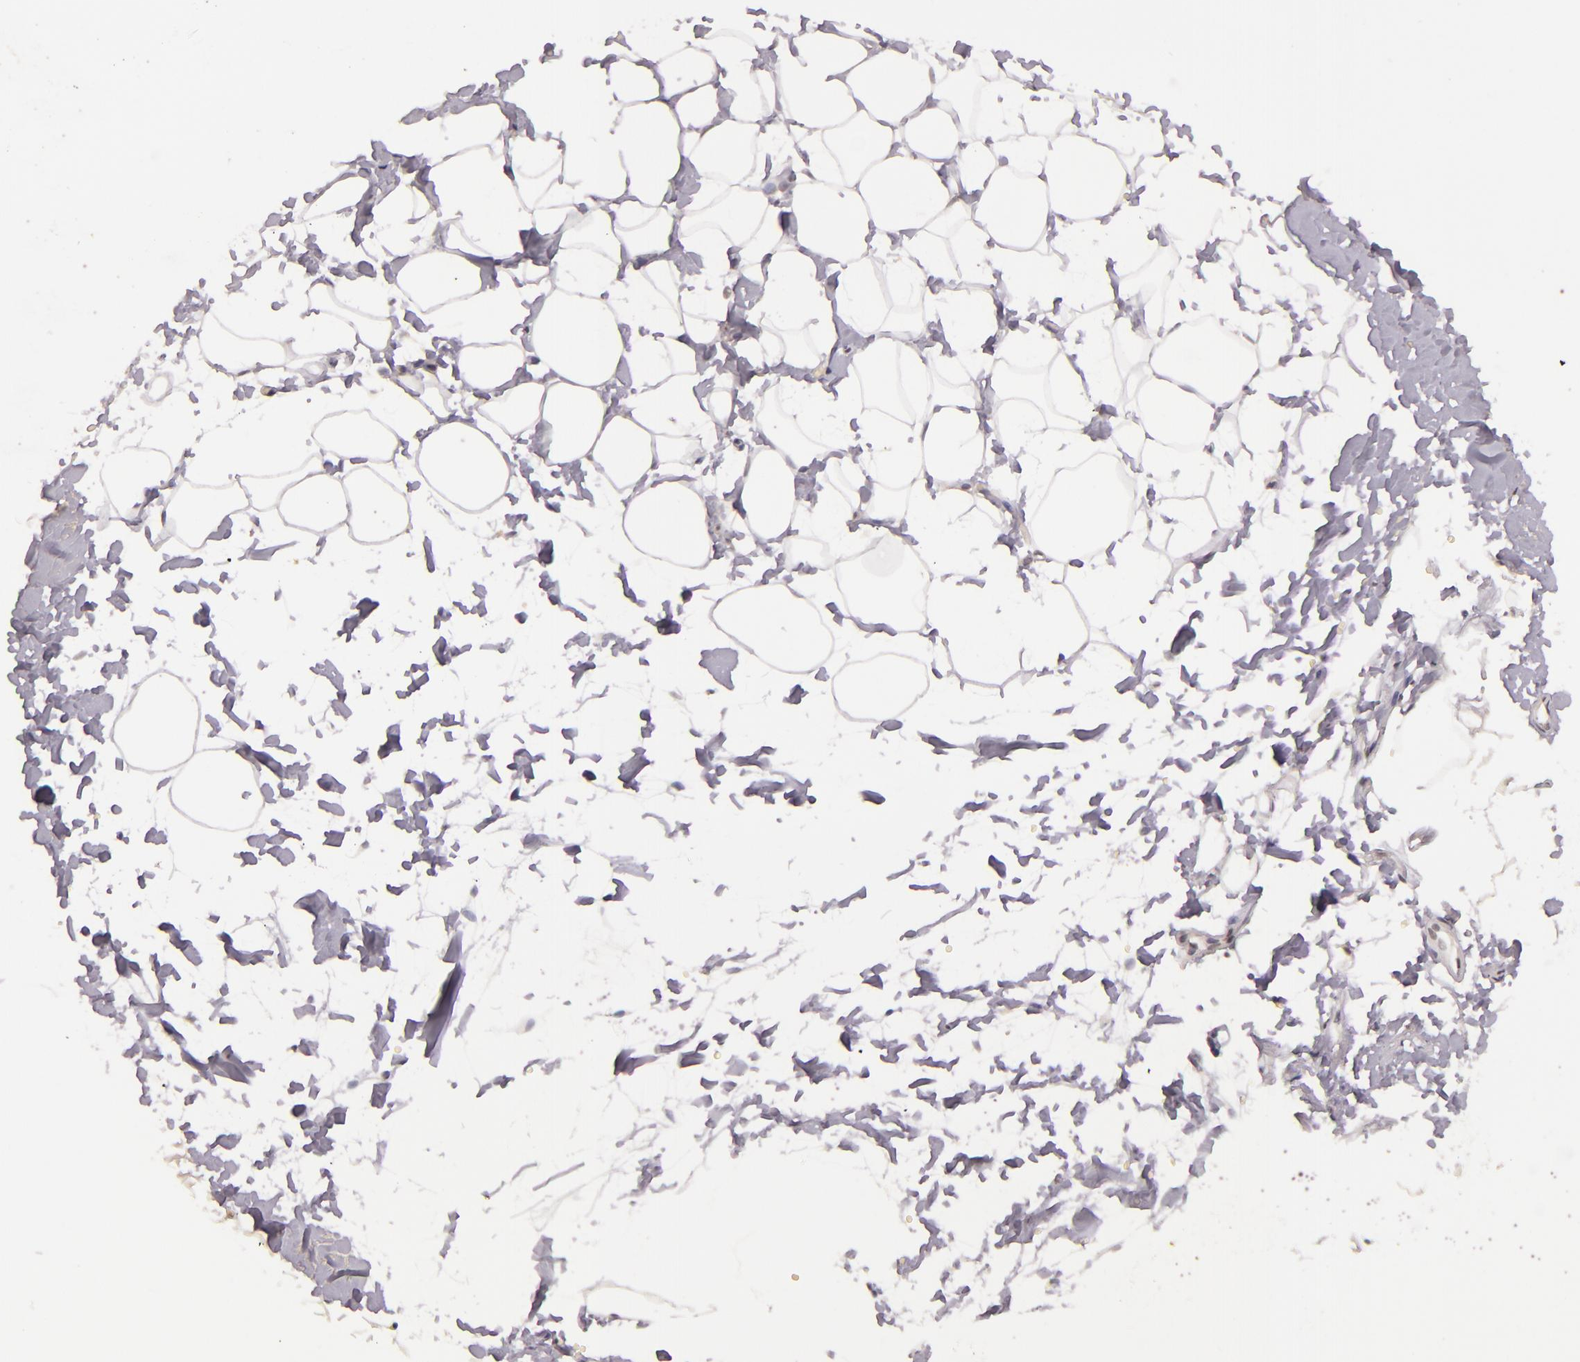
{"staining": {"intensity": "negative", "quantity": "none", "location": "none"}, "tissue": "adipose tissue", "cell_type": "Adipocytes", "image_type": "normal", "snomed": [{"axis": "morphology", "description": "Normal tissue, NOS"}, {"axis": "morphology", "description": "Fibrosis, NOS"}, {"axis": "topography", "description": "Breast"}], "caption": "This is a image of immunohistochemistry staining of normal adipose tissue, which shows no expression in adipocytes.", "gene": "CASP8", "patient": {"sex": "female", "age": 24}}